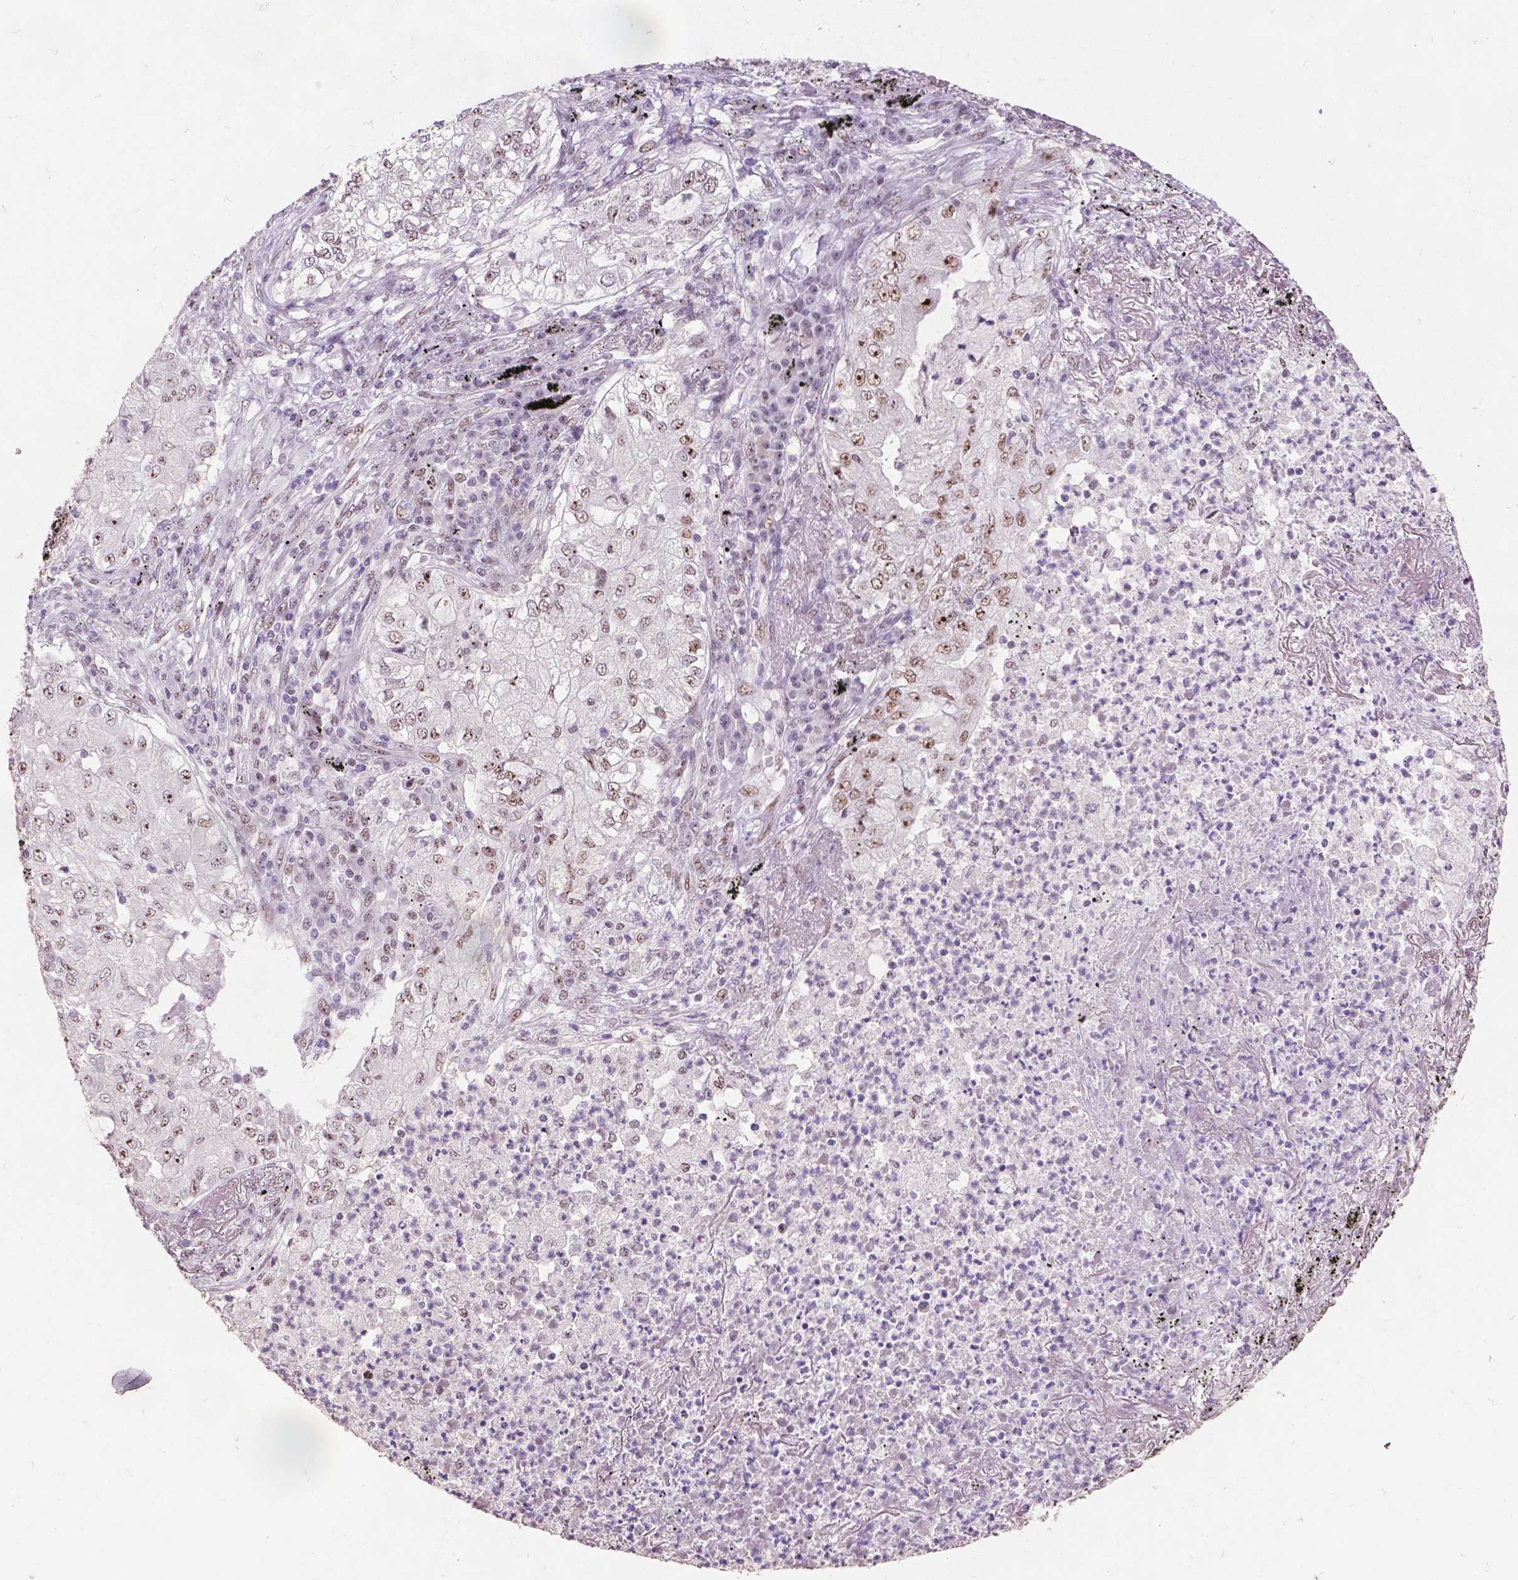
{"staining": {"intensity": "moderate", "quantity": "25%-75%", "location": "nuclear"}, "tissue": "lung cancer", "cell_type": "Tumor cells", "image_type": "cancer", "snomed": [{"axis": "morphology", "description": "Adenocarcinoma, NOS"}, {"axis": "topography", "description": "Lung"}], "caption": "High-power microscopy captured an IHC micrograph of lung adenocarcinoma, revealing moderate nuclear positivity in about 25%-75% of tumor cells. Using DAB (3,3'-diaminobenzidine) (brown) and hematoxylin (blue) stains, captured at high magnification using brightfield microscopy.", "gene": "COIL", "patient": {"sex": "female", "age": 73}}